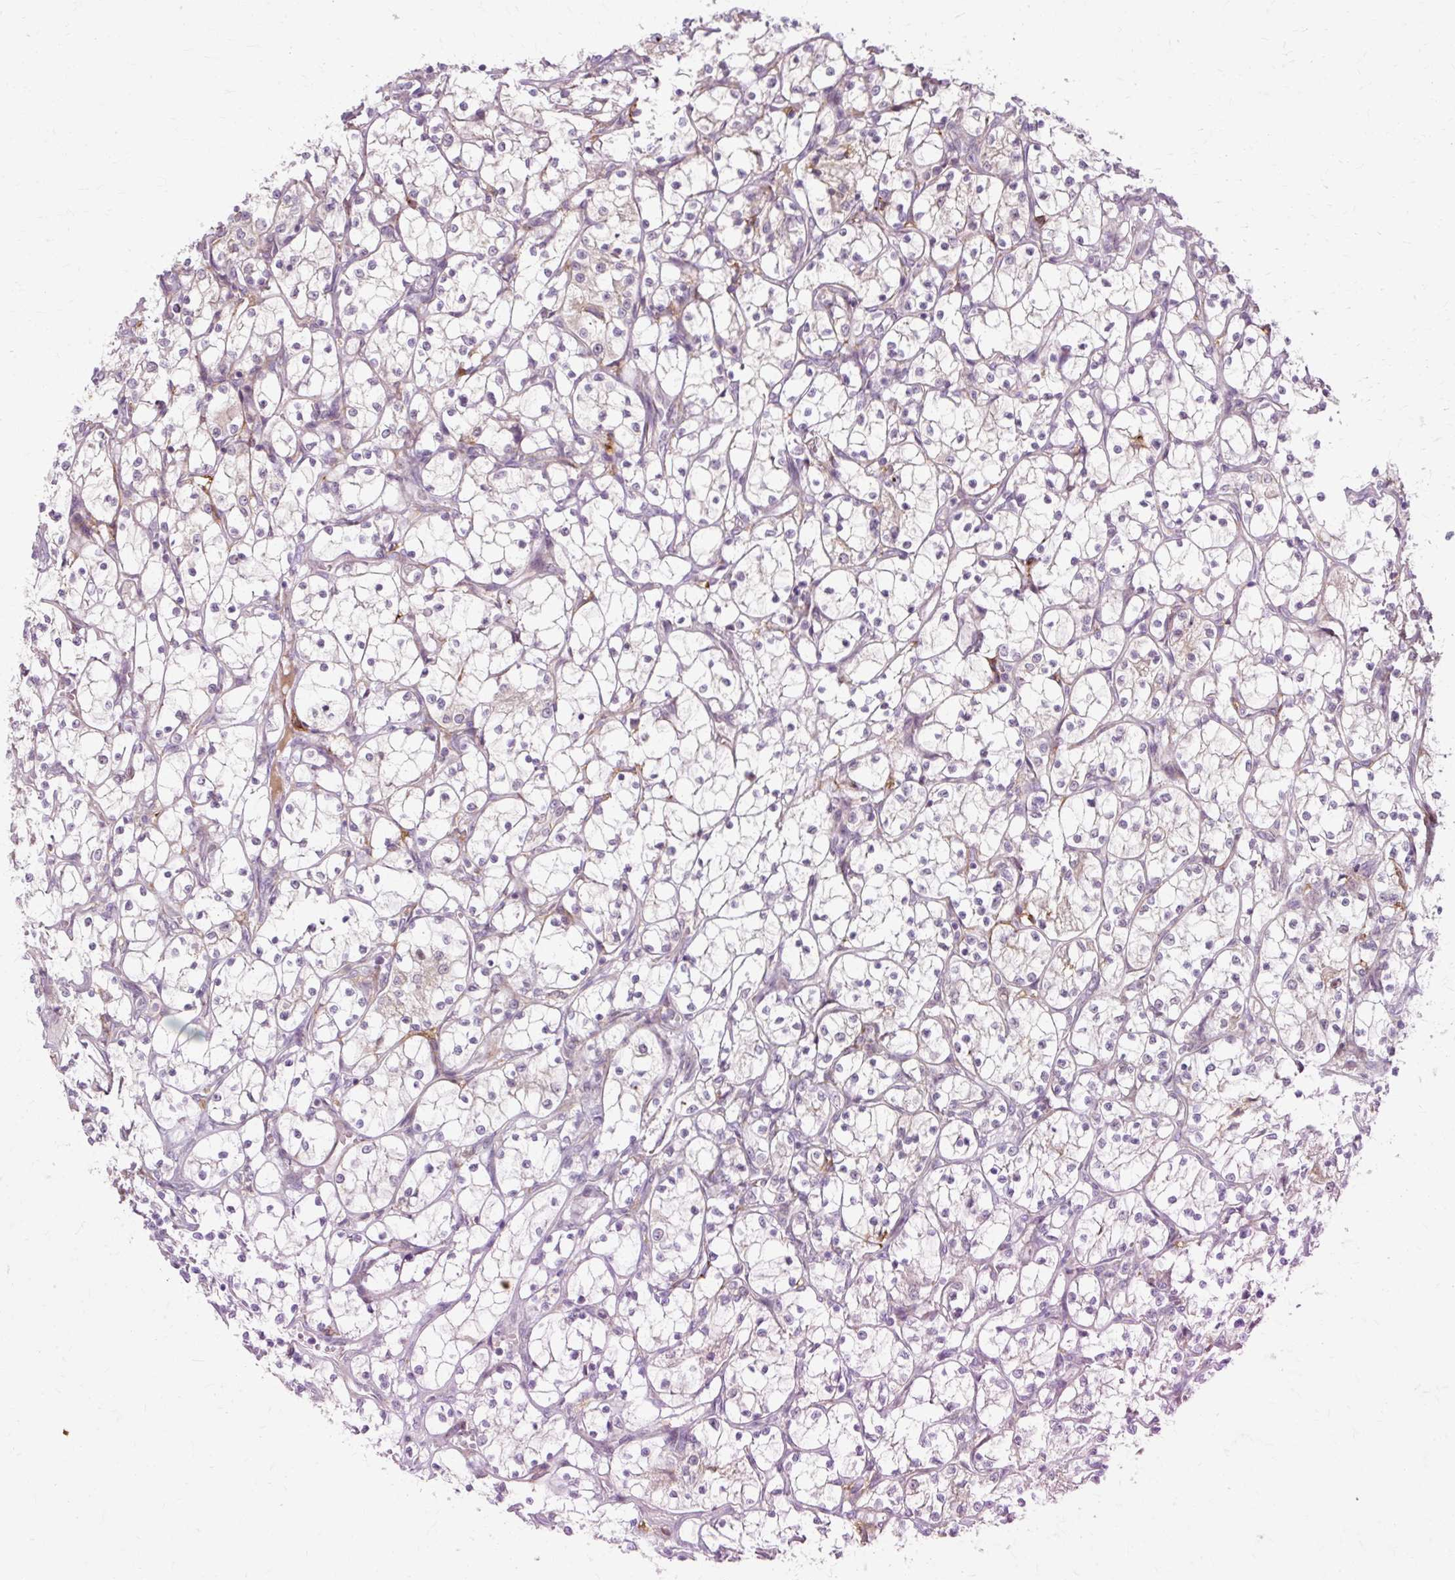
{"staining": {"intensity": "negative", "quantity": "none", "location": "none"}, "tissue": "renal cancer", "cell_type": "Tumor cells", "image_type": "cancer", "snomed": [{"axis": "morphology", "description": "Adenocarcinoma, NOS"}, {"axis": "topography", "description": "Kidney"}], "caption": "This is an IHC micrograph of human renal cancer (adenocarcinoma). There is no positivity in tumor cells.", "gene": "GEMIN2", "patient": {"sex": "female", "age": 69}}